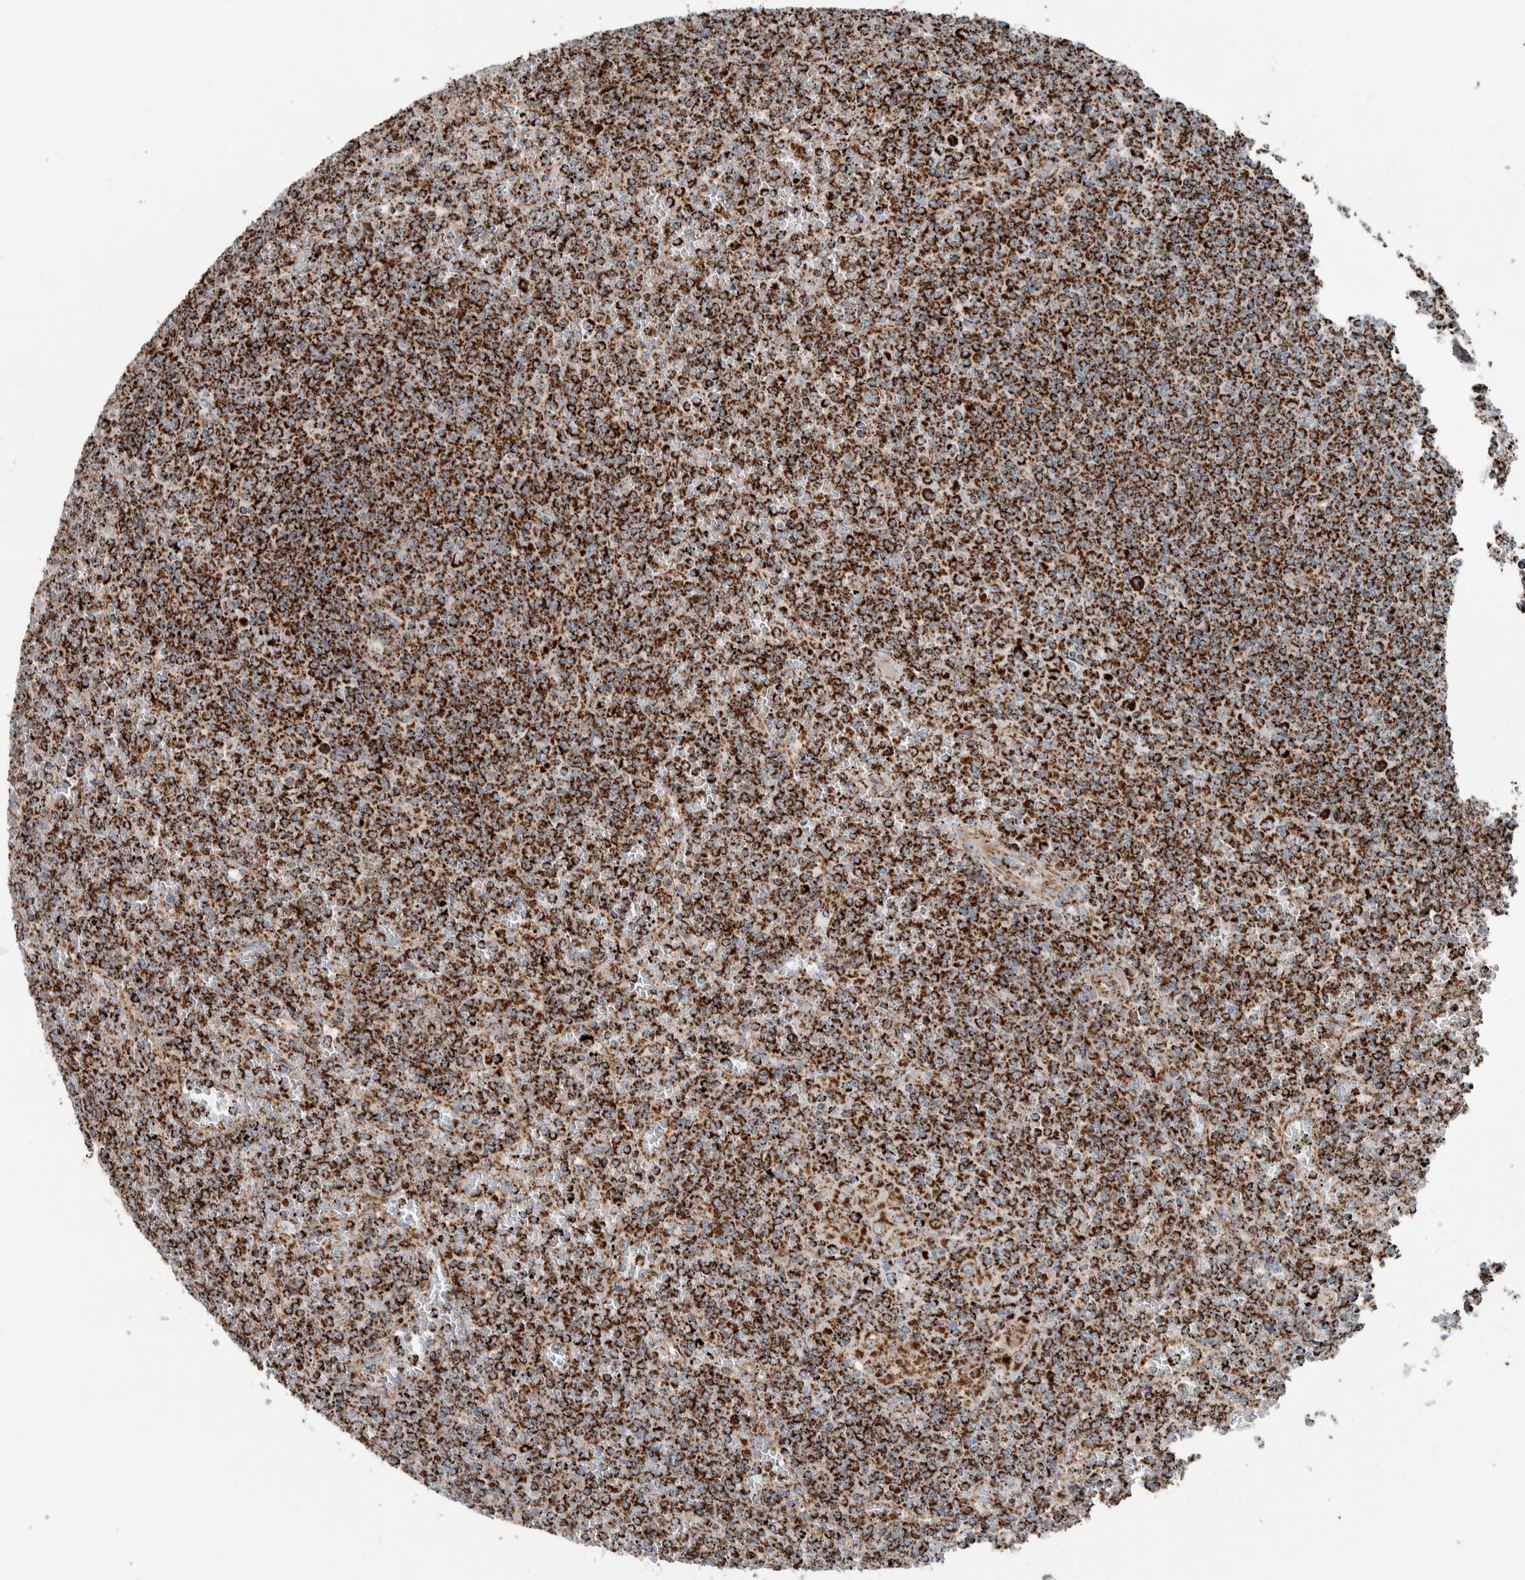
{"staining": {"intensity": "strong", "quantity": ">75%", "location": "cytoplasmic/membranous"}, "tissue": "lymphoma", "cell_type": "Tumor cells", "image_type": "cancer", "snomed": [{"axis": "morphology", "description": "Malignant lymphoma, non-Hodgkin's type, Low grade"}, {"axis": "topography", "description": "Spleen"}], "caption": "Tumor cells show high levels of strong cytoplasmic/membranous staining in approximately >75% of cells in human malignant lymphoma, non-Hodgkin's type (low-grade).", "gene": "CNTROB", "patient": {"sex": "female", "age": 19}}